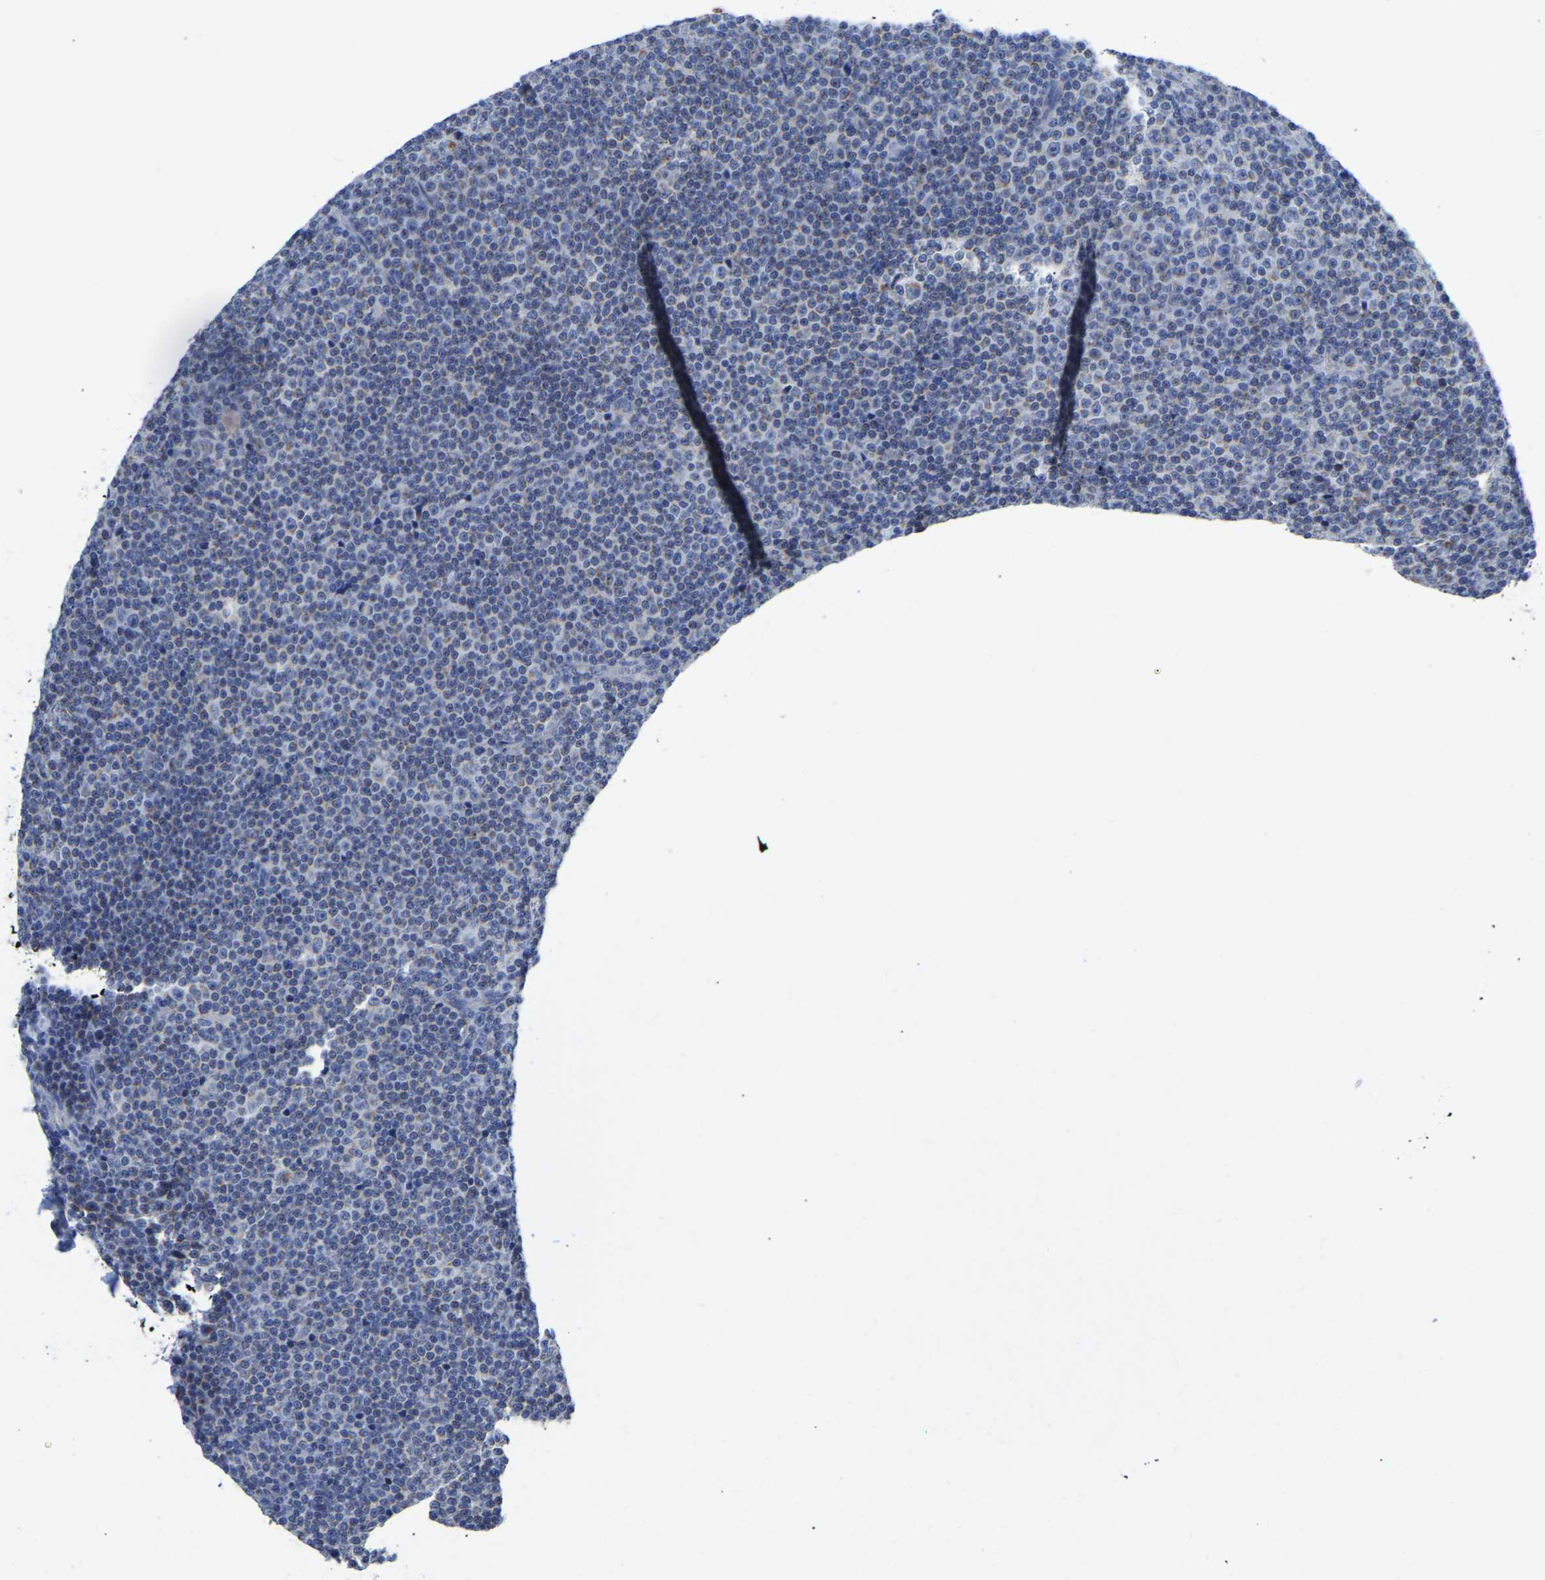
{"staining": {"intensity": "negative", "quantity": "none", "location": "none"}, "tissue": "lymphoma", "cell_type": "Tumor cells", "image_type": "cancer", "snomed": [{"axis": "morphology", "description": "Malignant lymphoma, non-Hodgkin's type, Low grade"}, {"axis": "topography", "description": "Lymph node"}], "caption": "Micrograph shows no protein staining in tumor cells of malignant lymphoma, non-Hodgkin's type (low-grade) tissue. (DAB immunohistochemistry visualized using brightfield microscopy, high magnification).", "gene": "ETFA", "patient": {"sex": "female", "age": 67}}